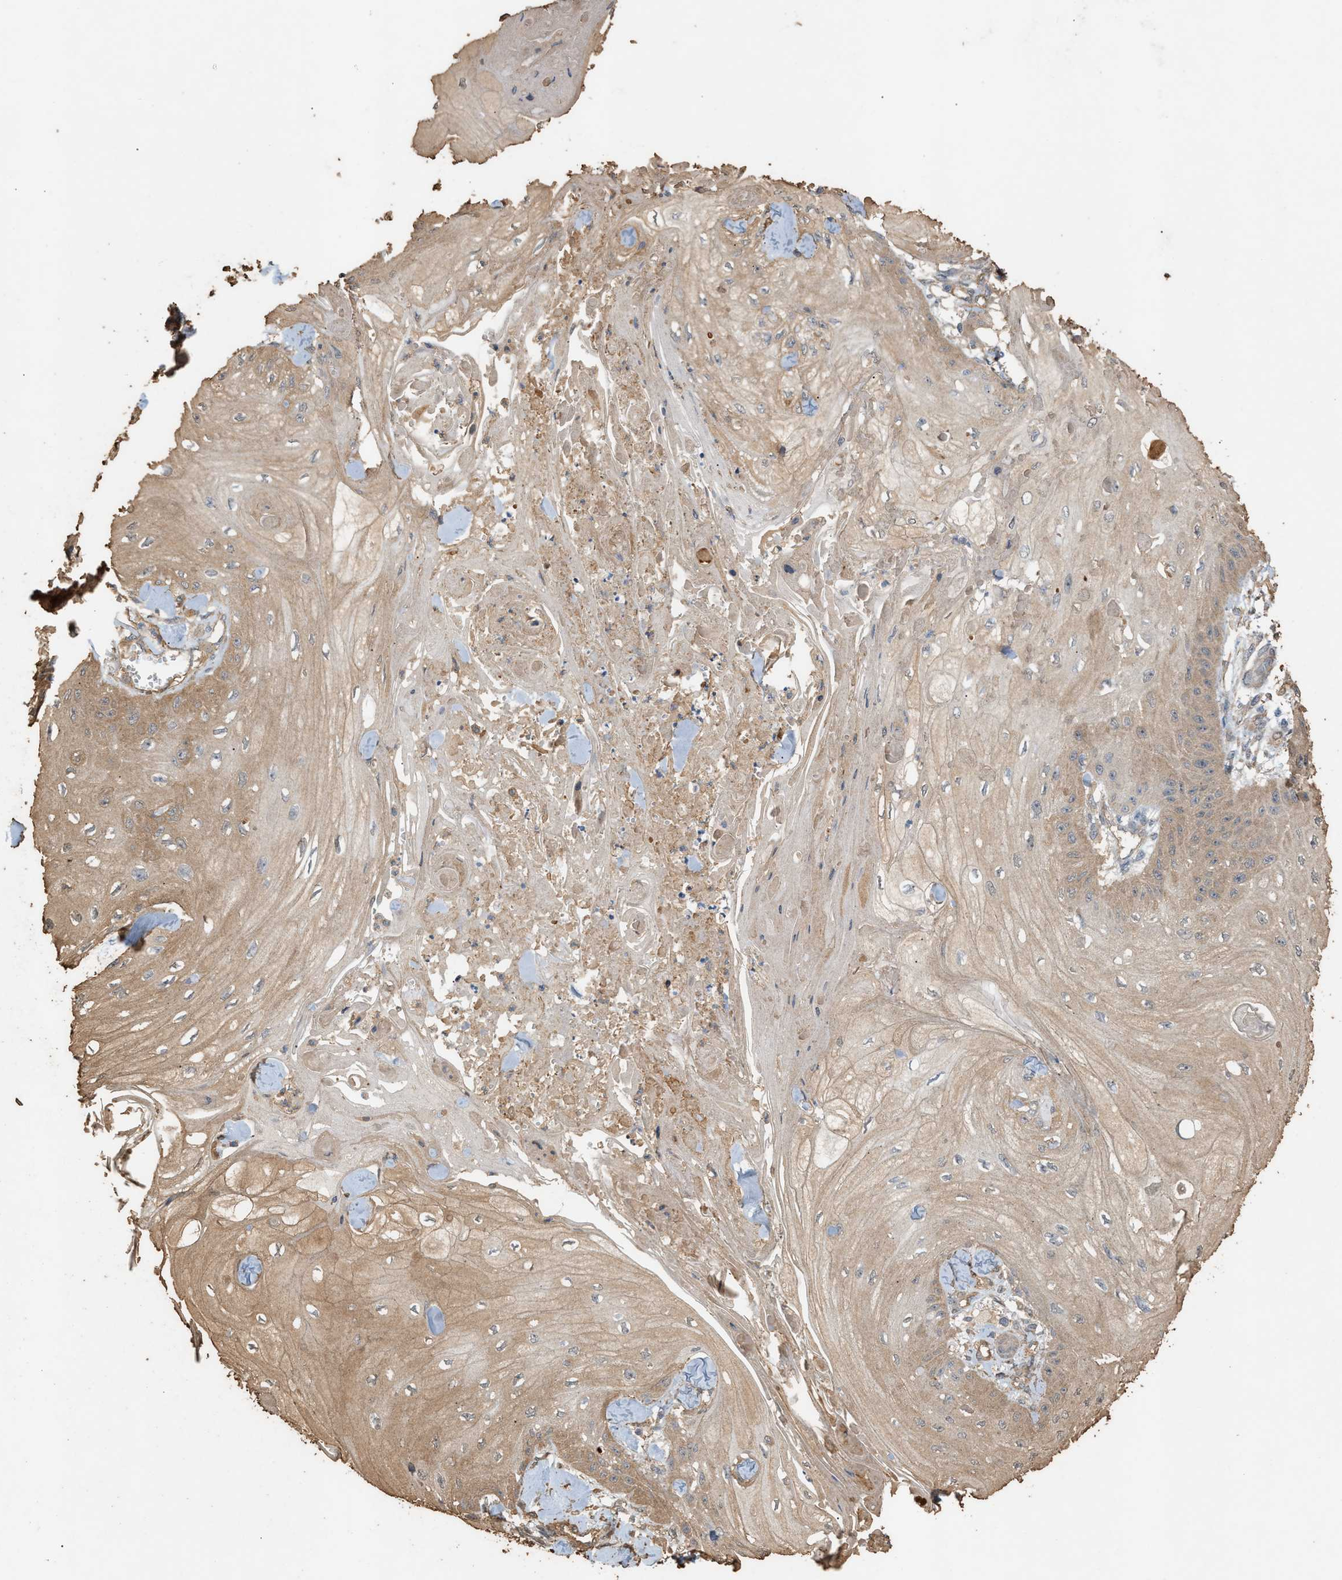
{"staining": {"intensity": "weak", "quantity": ">75%", "location": "cytoplasmic/membranous"}, "tissue": "skin cancer", "cell_type": "Tumor cells", "image_type": "cancer", "snomed": [{"axis": "morphology", "description": "Squamous cell carcinoma, NOS"}, {"axis": "topography", "description": "Skin"}], "caption": "Immunohistochemical staining of human skin cancer (squamous cell carcinoma) shows low levels of weak cytoplasmic/membranous positivity in about >75% of tumor cells. (DAB IHC with brightfield microscopy, high magnification).", "gene": "DCAF7", "patient": {"sex": "male", "age": 74}}